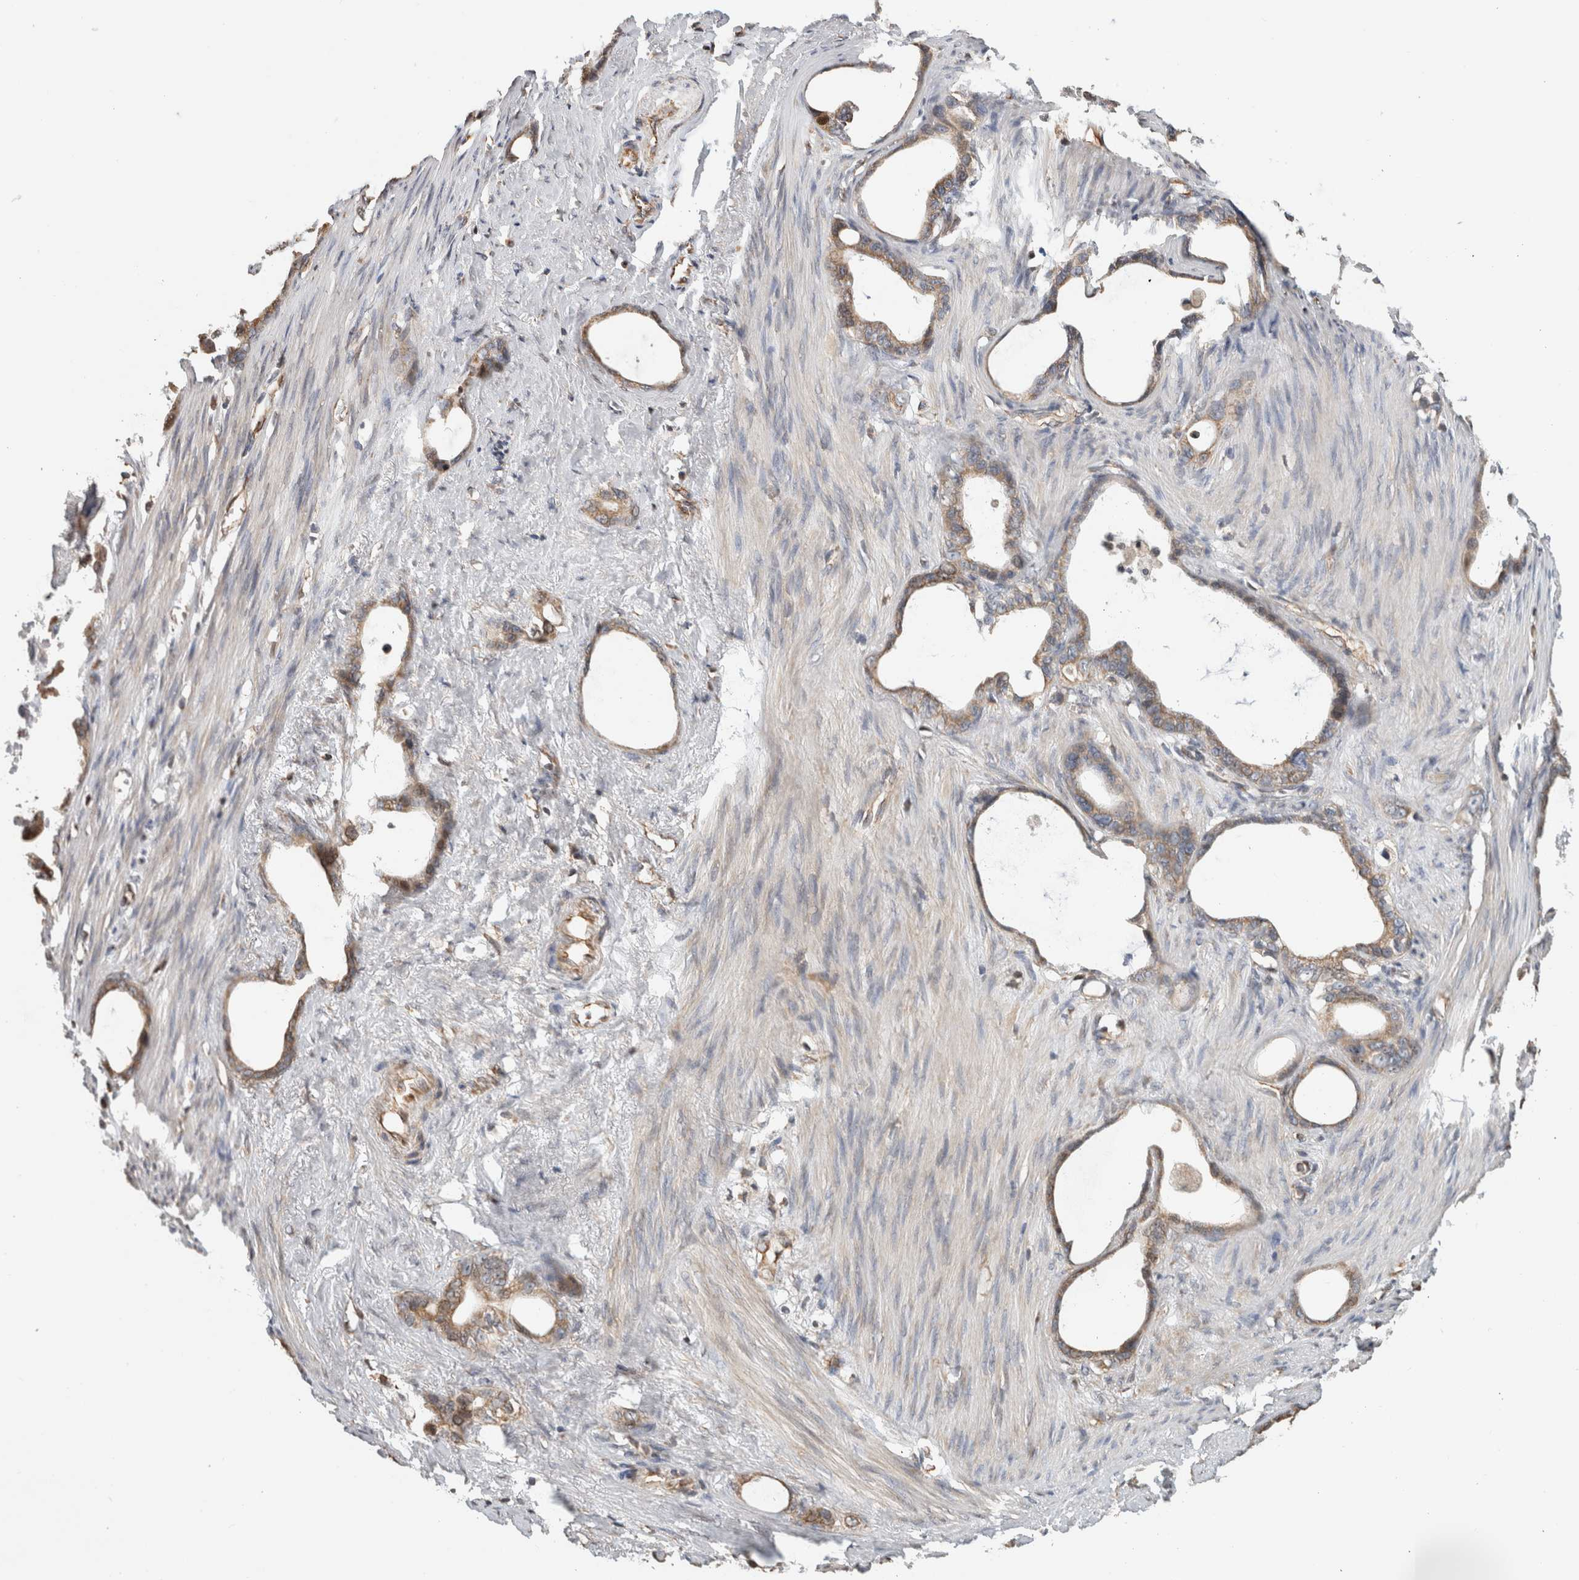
{"staining": {"intensity": "weak", "quantity": ">75%", "location": "cytoplasmic/membranous"}, "tissue": "stomach cancer", "cell_type": "Tumor cells", "image_type": "cancer", "snomed": [{"axis": "morphology", "description": "Adenocarcinoma, NOS"}, {"axis": "topography", "description": "Stomach"}], "caption": "This micrograph exhibits stomach cancer stained with immunohistochemistry (IHC) to label a protein in brown. The cytoplasmic/membranous of tumor cells show weak positivity for the protein. Nuclei are counter-stained blue.", "gene": "GINS4", "patient": {"sex": "female", "age": 75}}